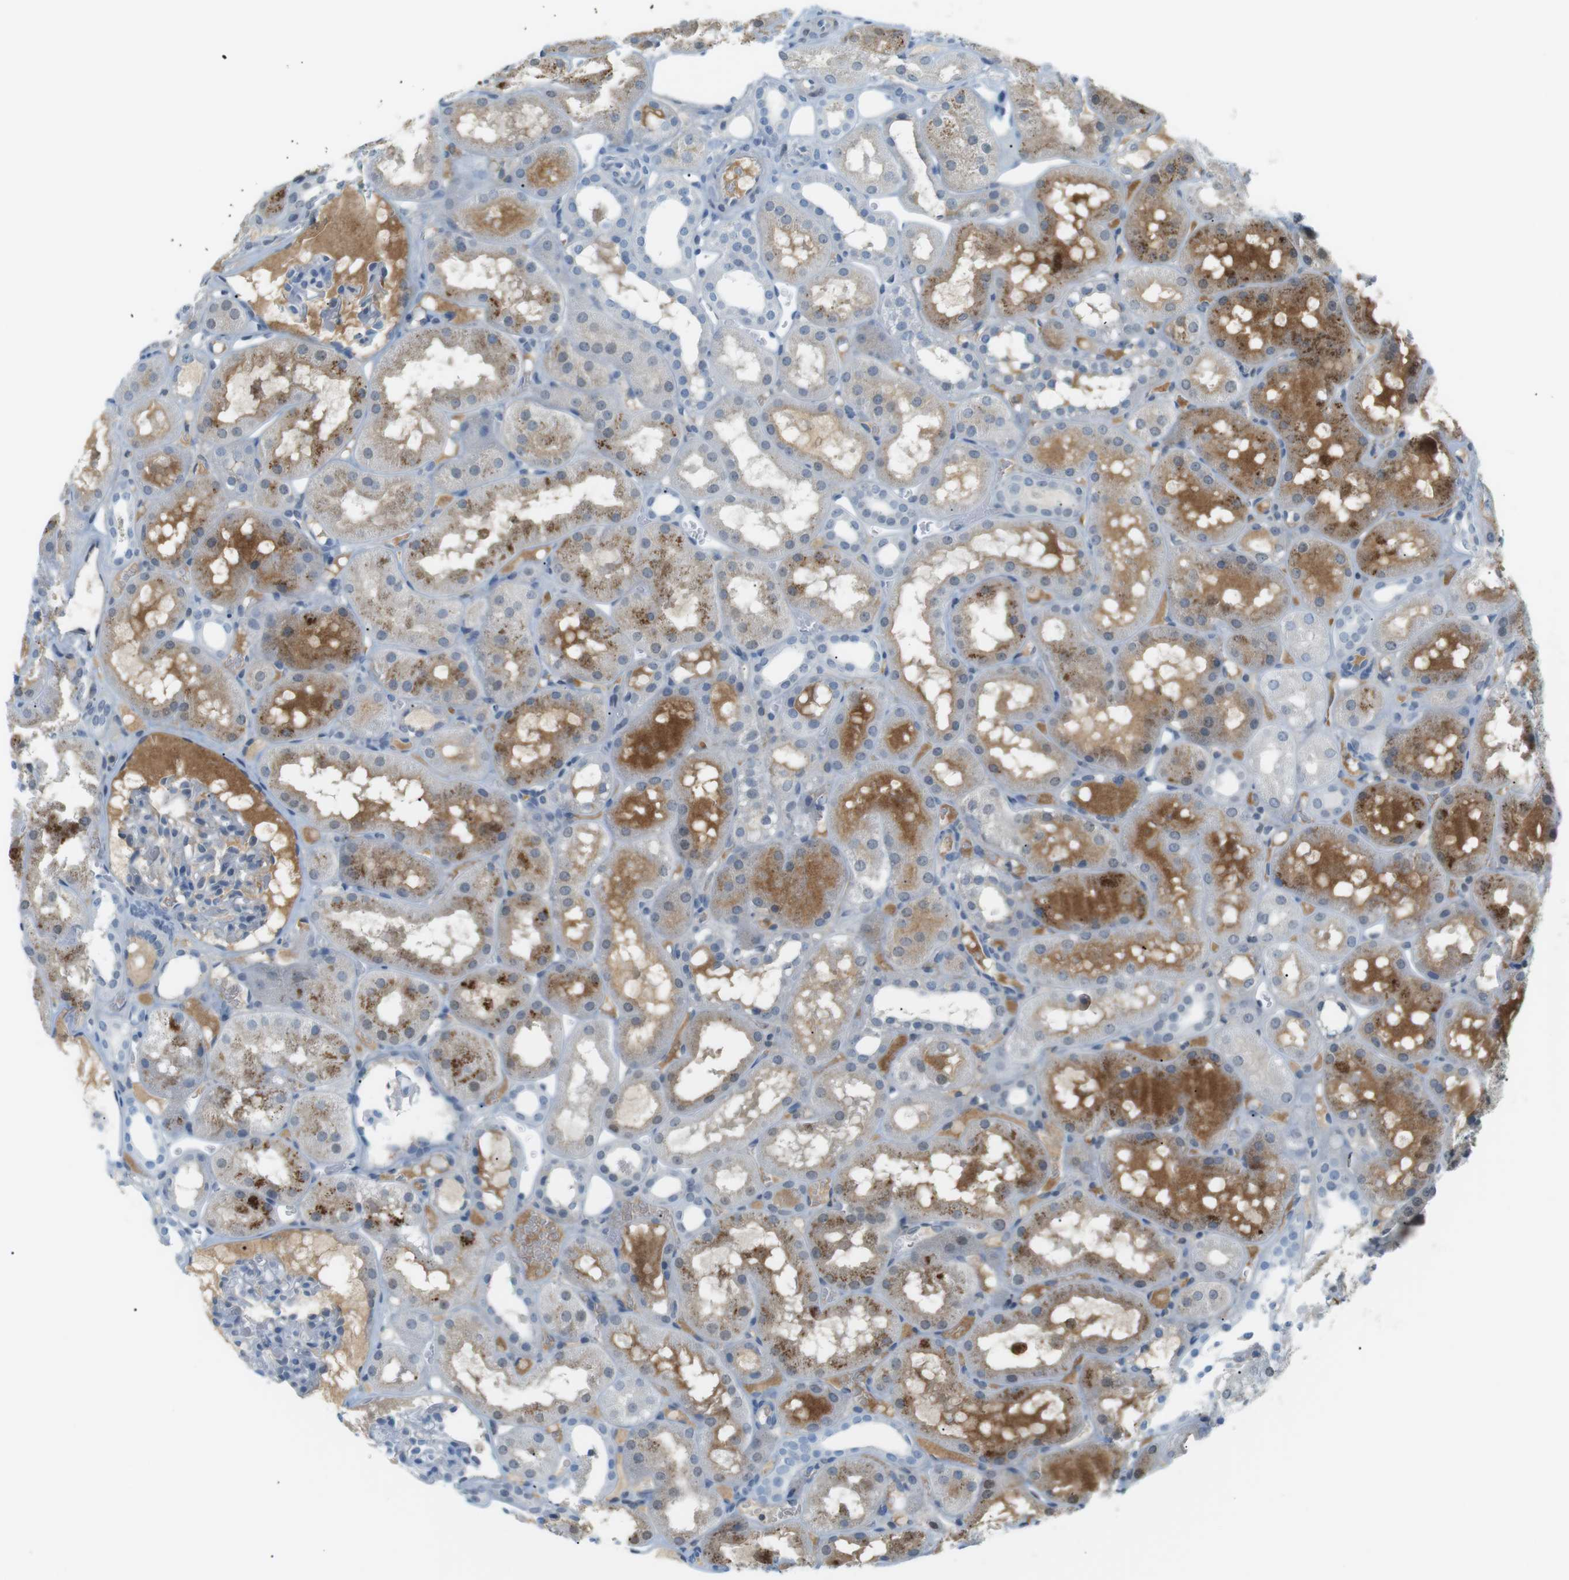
{"staining": {"intensity": "negative", "quantity": "none", "location": "none"}, "tissue": "kidney", "cell_type": "Cells in glomeruli", "image_type": "normal", "snomed": [{"axis": "morphology", "description": "Normal tissue, NOS"}, {"axis": "topography", "description": "Kidney"}, {"axis": "topography", "description": "Urinary bladder"}], "caption": "High magnification brightfield microscopy of benign kidney stained with DAB (brown) and counterstained with hematoxylin (blue): cells in glomeruli show no significant staining. (DAB (3,3'-diaminobenzidine) immunohistochemistry (IHC), high magnification).", "gene": "AZGP1", "patient": {"sex": "male", "age": 16}}